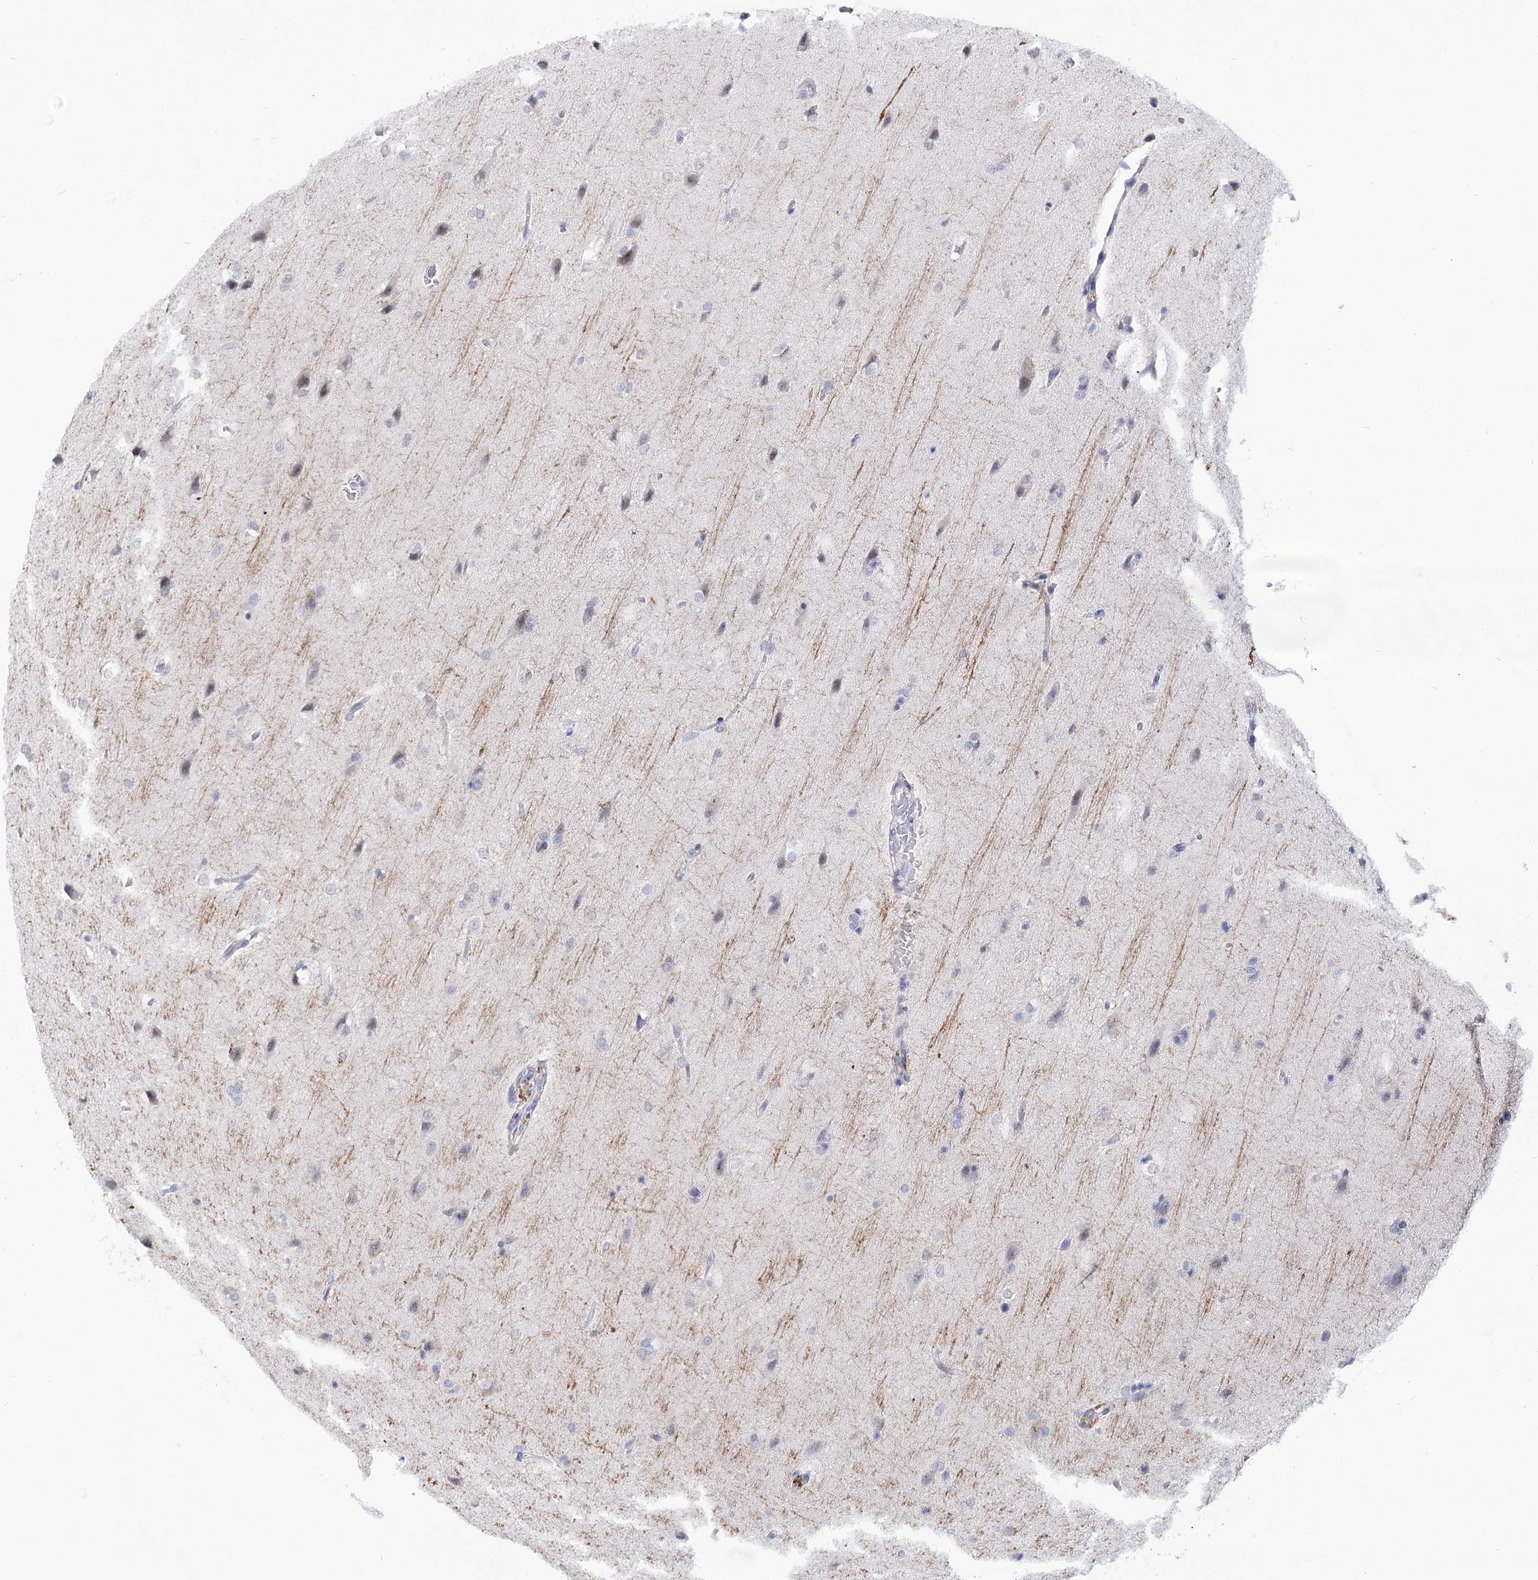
{"staining": {"intensity": "negative", "quantity": "none", "location": "none"}, "tissue": "glioma", "cell_type": "Tumor cells", "image_type": "cancer", "snomed": [{"axis": "morphology", "description": "Glioma, malignant, Low grade"}, {"axis": "topography", "description": "Brain"}], "caption": "Micrograph shows no protein positivity in tumor cells of glioma tissue.", "gene": "ATP10B", "patient": {"sex": "female", "age": 37}}